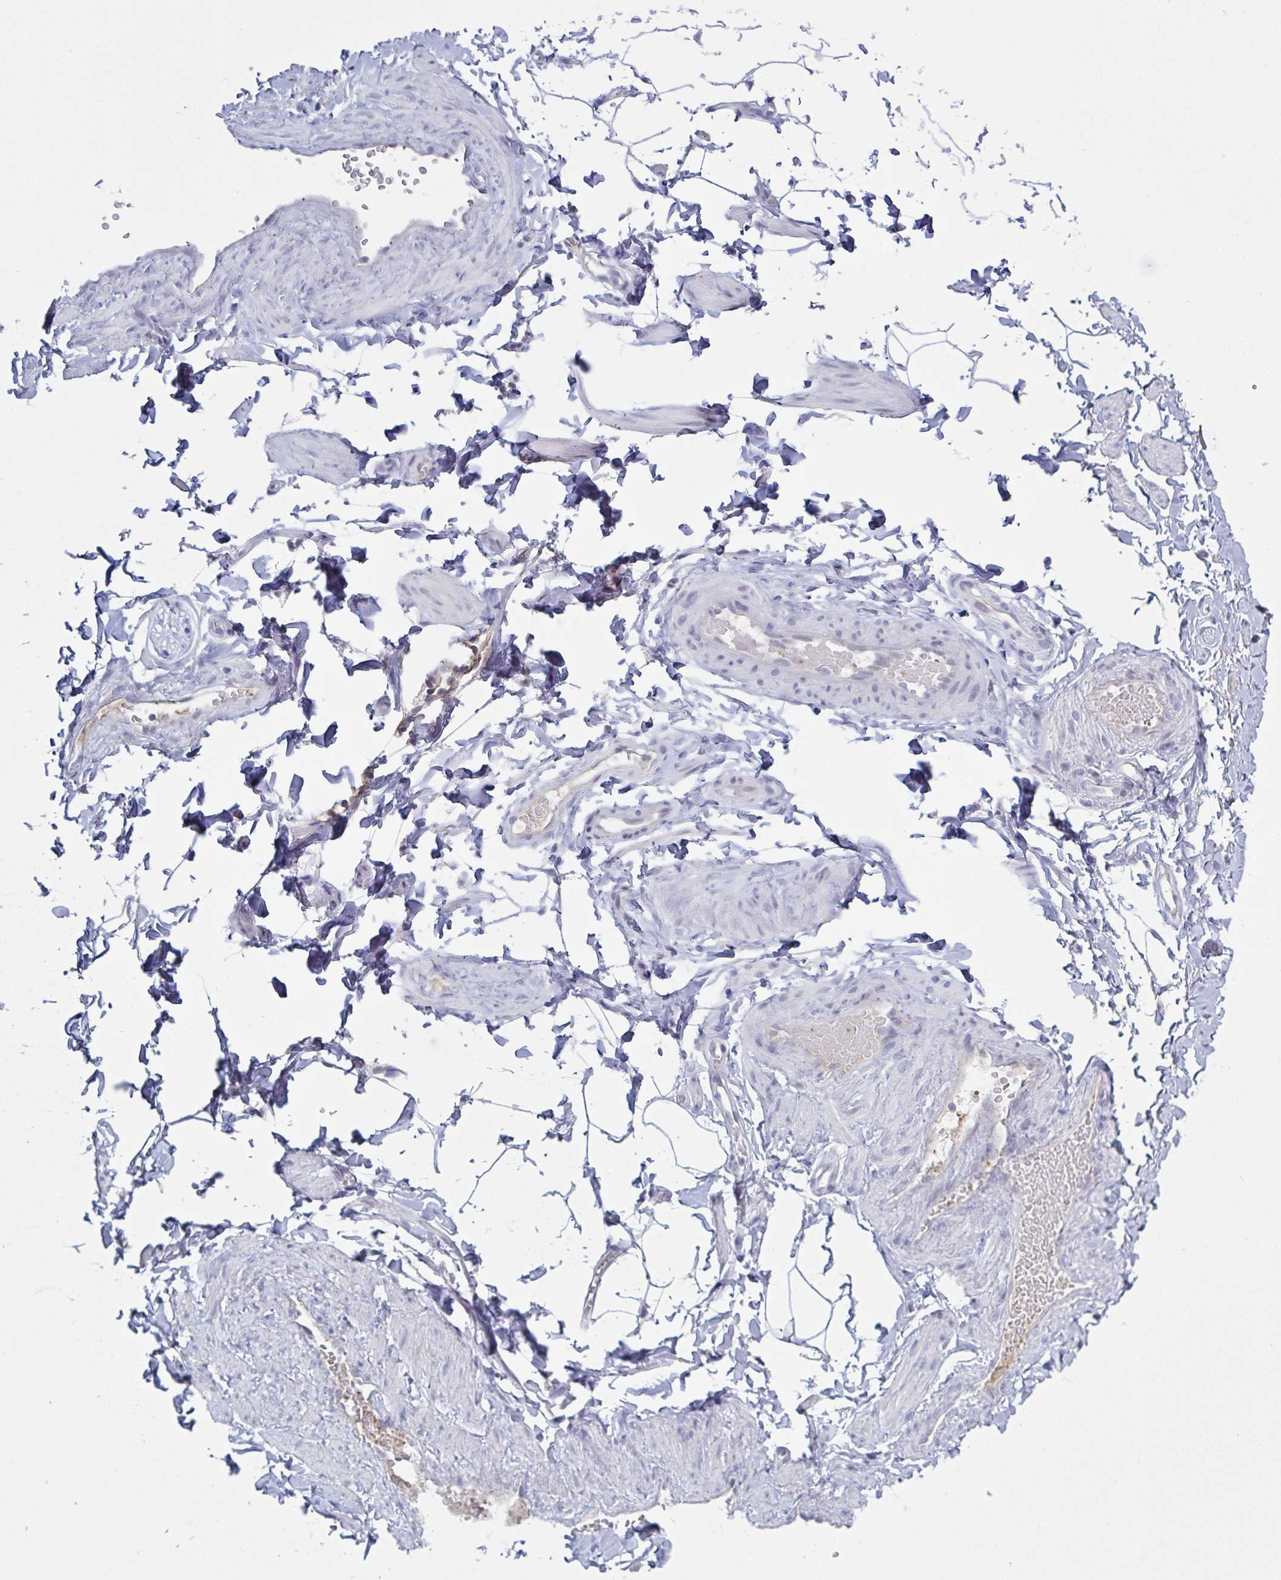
{"staining": {"intensity": "negative", "quantity": "none", "location": "none"}, "tissue": "adipose tissue", "cell_type": "Adipocytes", "image_type": "normal", "snomed": [{"axis": "morphology", "description": "Normal tissue, NOS"}, {"axis": "topography", "description": "Soft tissue"}, {"axis": "topography", "description": "Adipose tissue"}, {"axis": "topography", "description": "Vascular tissue"}, {"axis": "topography", "description": "Peripheral nerve tissue"}], "caption": "Immunohistochemistry histopathology image of normal adipose tissue stained for a protein (brown), which exhibits no positivity in adipocytes.", "gene": "KDM4D", "patient": {"sex": "male", "age": 29}}